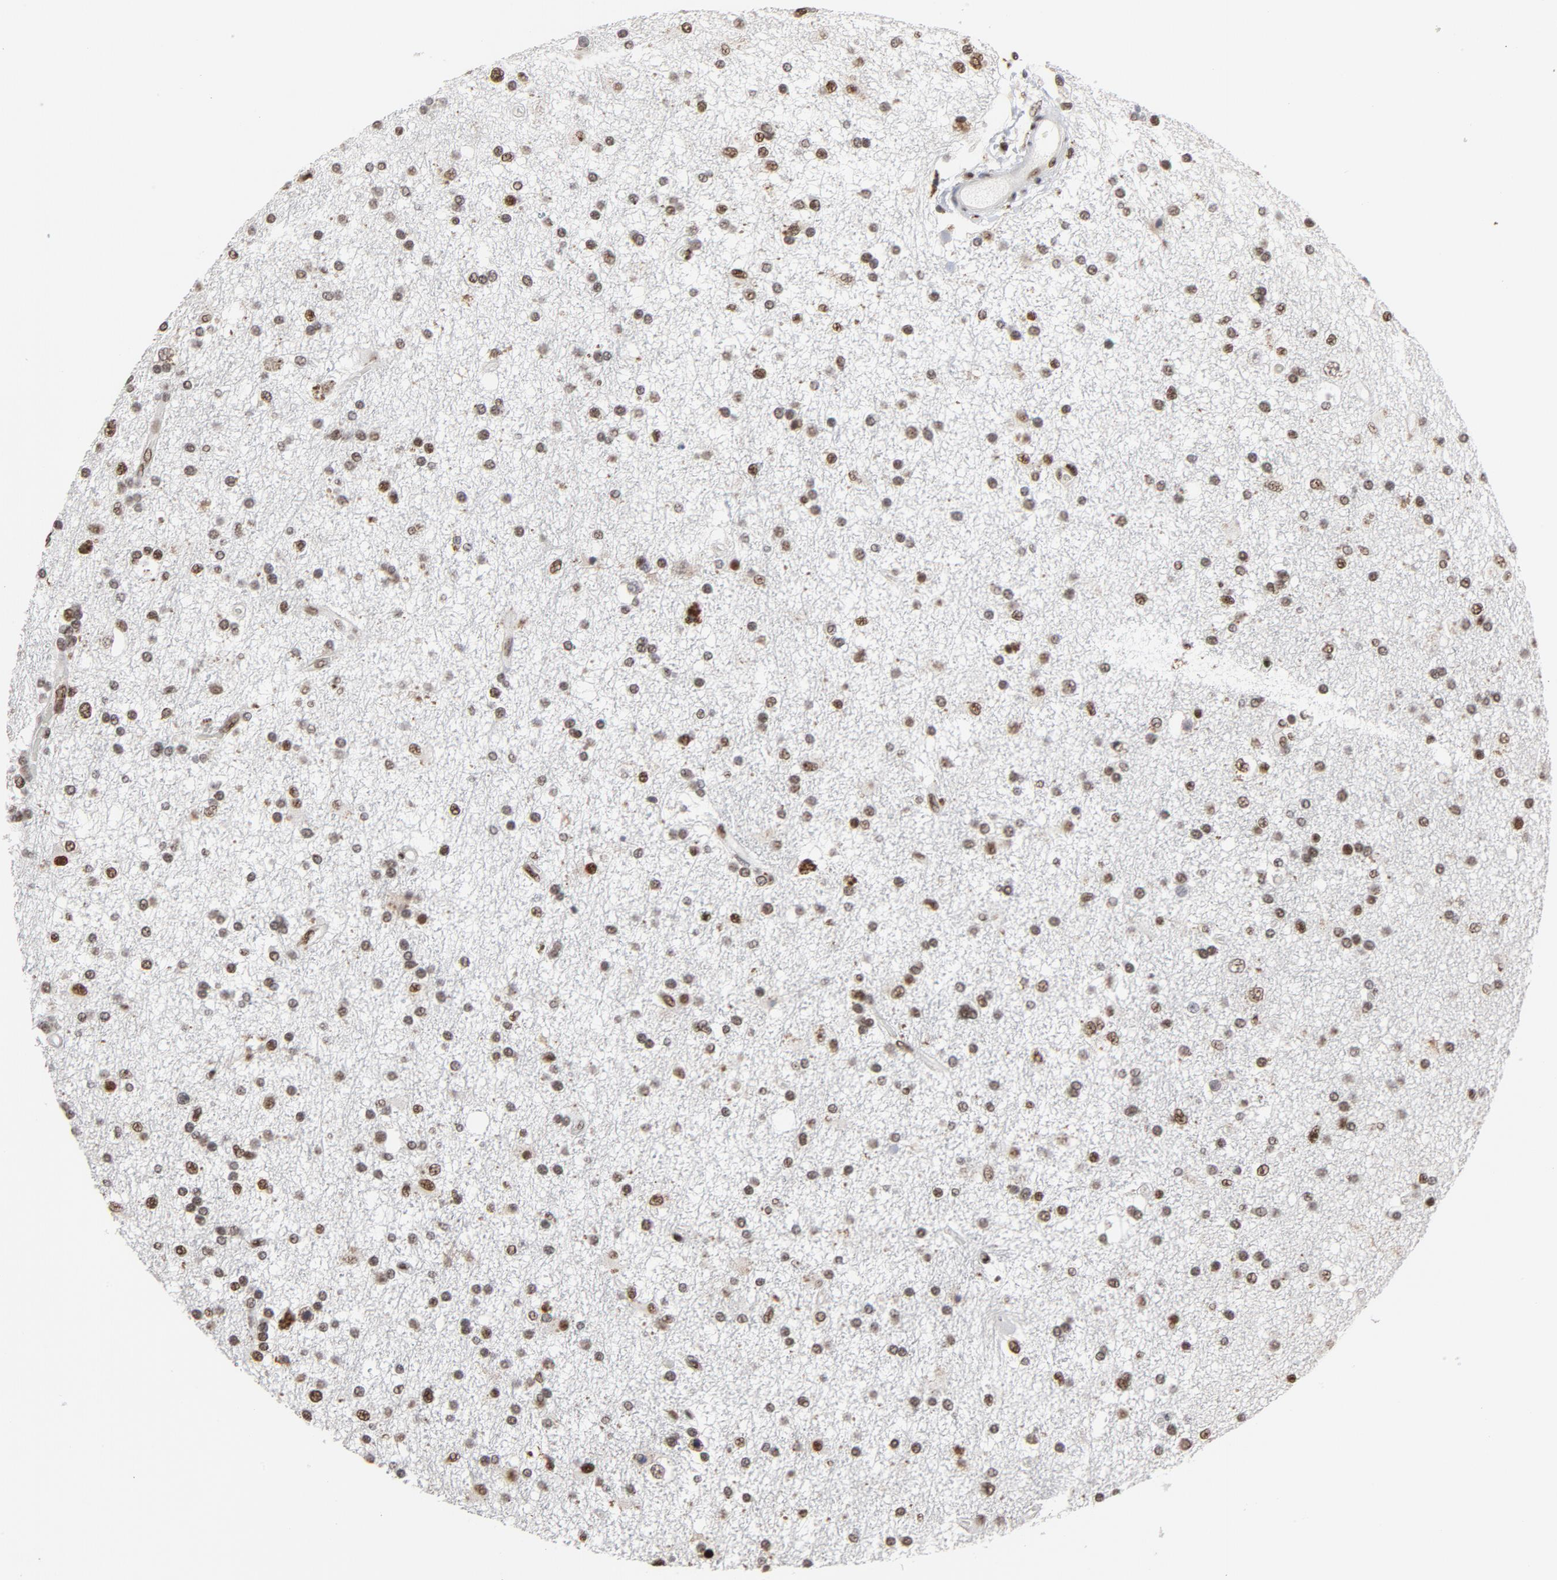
{"staining": {"intensity": "strong", "quantity": ">75%", "location": "nuclear"}, "tissue": "glioma", "cell_type": "Tumor cells", "image_type": "cancer", "snomed": [{"axis": "morphology", "description": "Glioma, malignant, High grade"}, {"axis": "topography", "description": "Brain"}], "caption": "Immunohistochemistry image of neoplastic tissue: human glioma stained using IHC demonstrates high levels of strong protein expression localized specifically in the nuclear of tumor cells, appearing as a nuclear brown color.", "gene": "MRE11", "patient": {"sex": "male", "age": 33}}